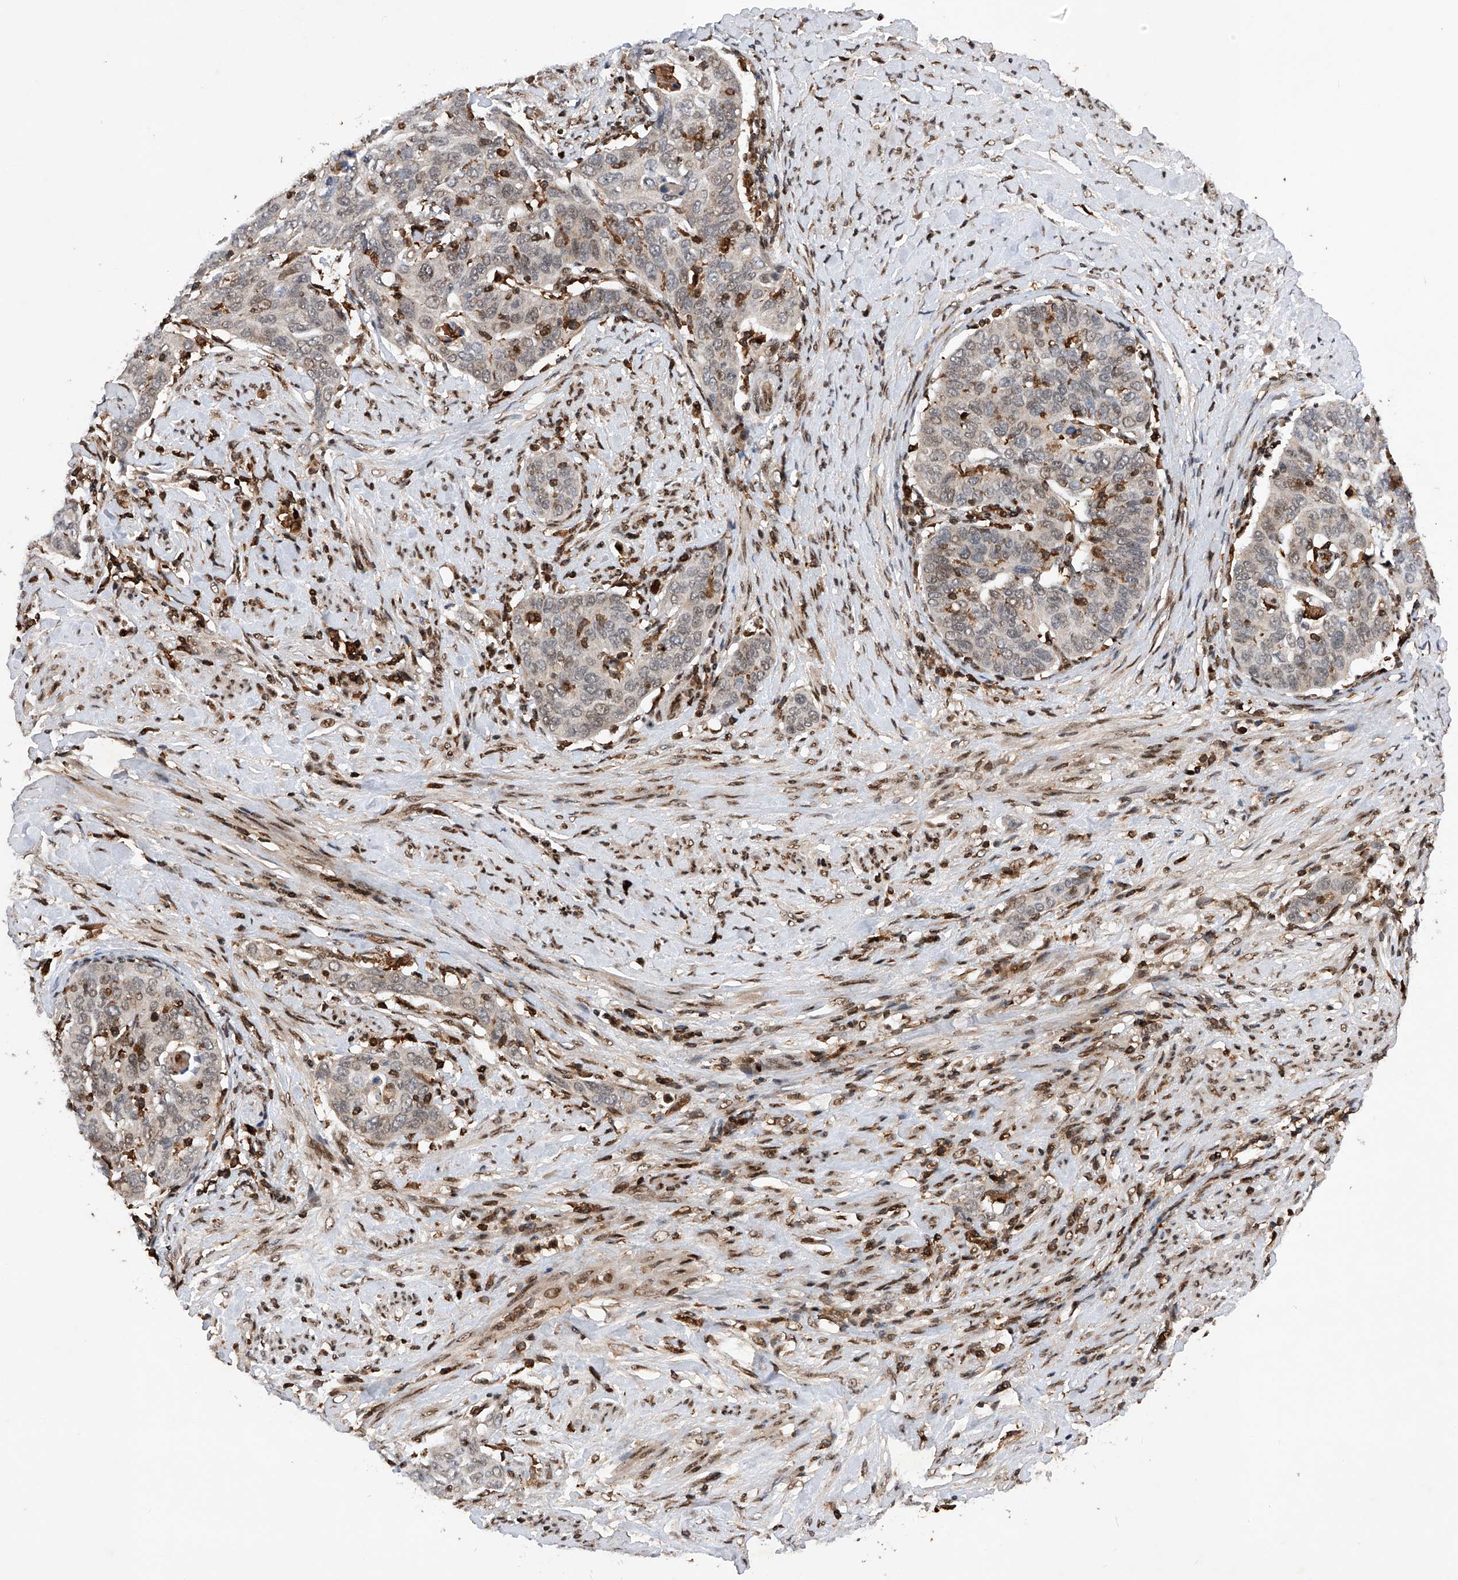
{"staining": {"intensity": "weak", "quantity": "<25%", "location": "nuclear"}, "tissue": "cervical cancer", "cell_type": "Tumor cells", "image_type": "cancer", "snomed": [{"axis": "morphology", "description": "Squamous cell carcinoma, NOS"}, {"axis": "topography", "description": "Cervix"}], "caption": "Cervical cancer was stained to show a protein in brown. There is no significant positivity in tumor cells. The staining was performed using DAB (3,3'-diaminobenzidine) to visualize the protein expression in brown, while the nuclei were stained in blue with hematoxylin (Magnification: 20x).", "gene": "ZNF280D", "patient": {"sex": "female", "age": 60}}